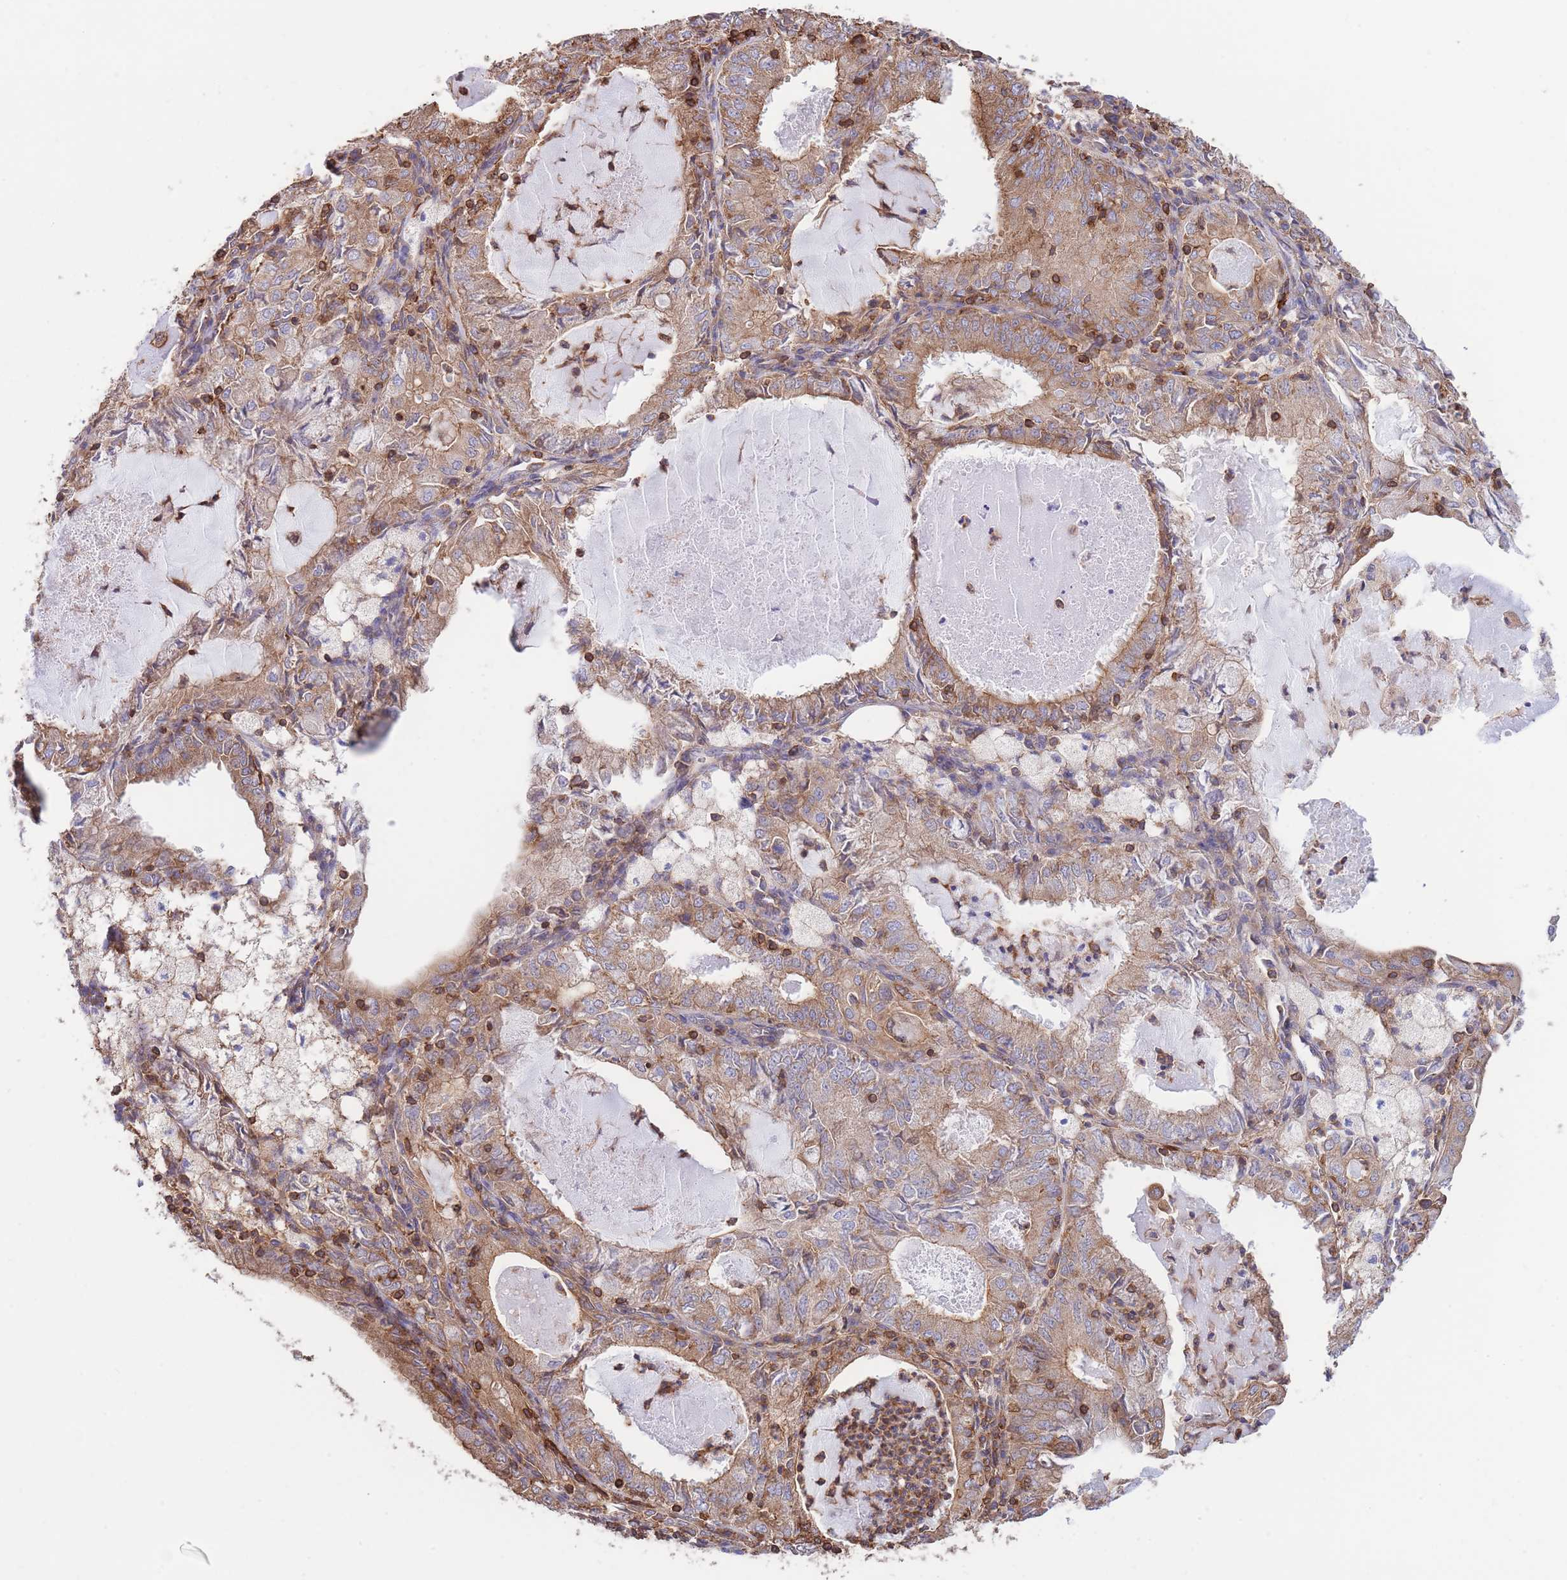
{"staining": {"intensity": "moderate", "quantity": ">75%", "location": "cytoplasmic/membranous"}, "tissue": "endometrial cancer", "cell_type": "Tumor cells", "image_type": "cancer", "snomed": [{"axis": "morphology", "description": "Adenocarcinoma, NOS"}, {"axis": "topography", "description": "Endometrium"}], "caption": "High-magnification brightfield microscopy of adenocarcinoma (endometrial) stained with DAB (brown) and counterstained with hematoxylin (blue). tumor cells exhibit moderate cytoplasmic/membranous expression is appreciated in approximately>75% of cells.", "gene": "LRRN4CL", "patient": {"sex": "female", "age": 57}}